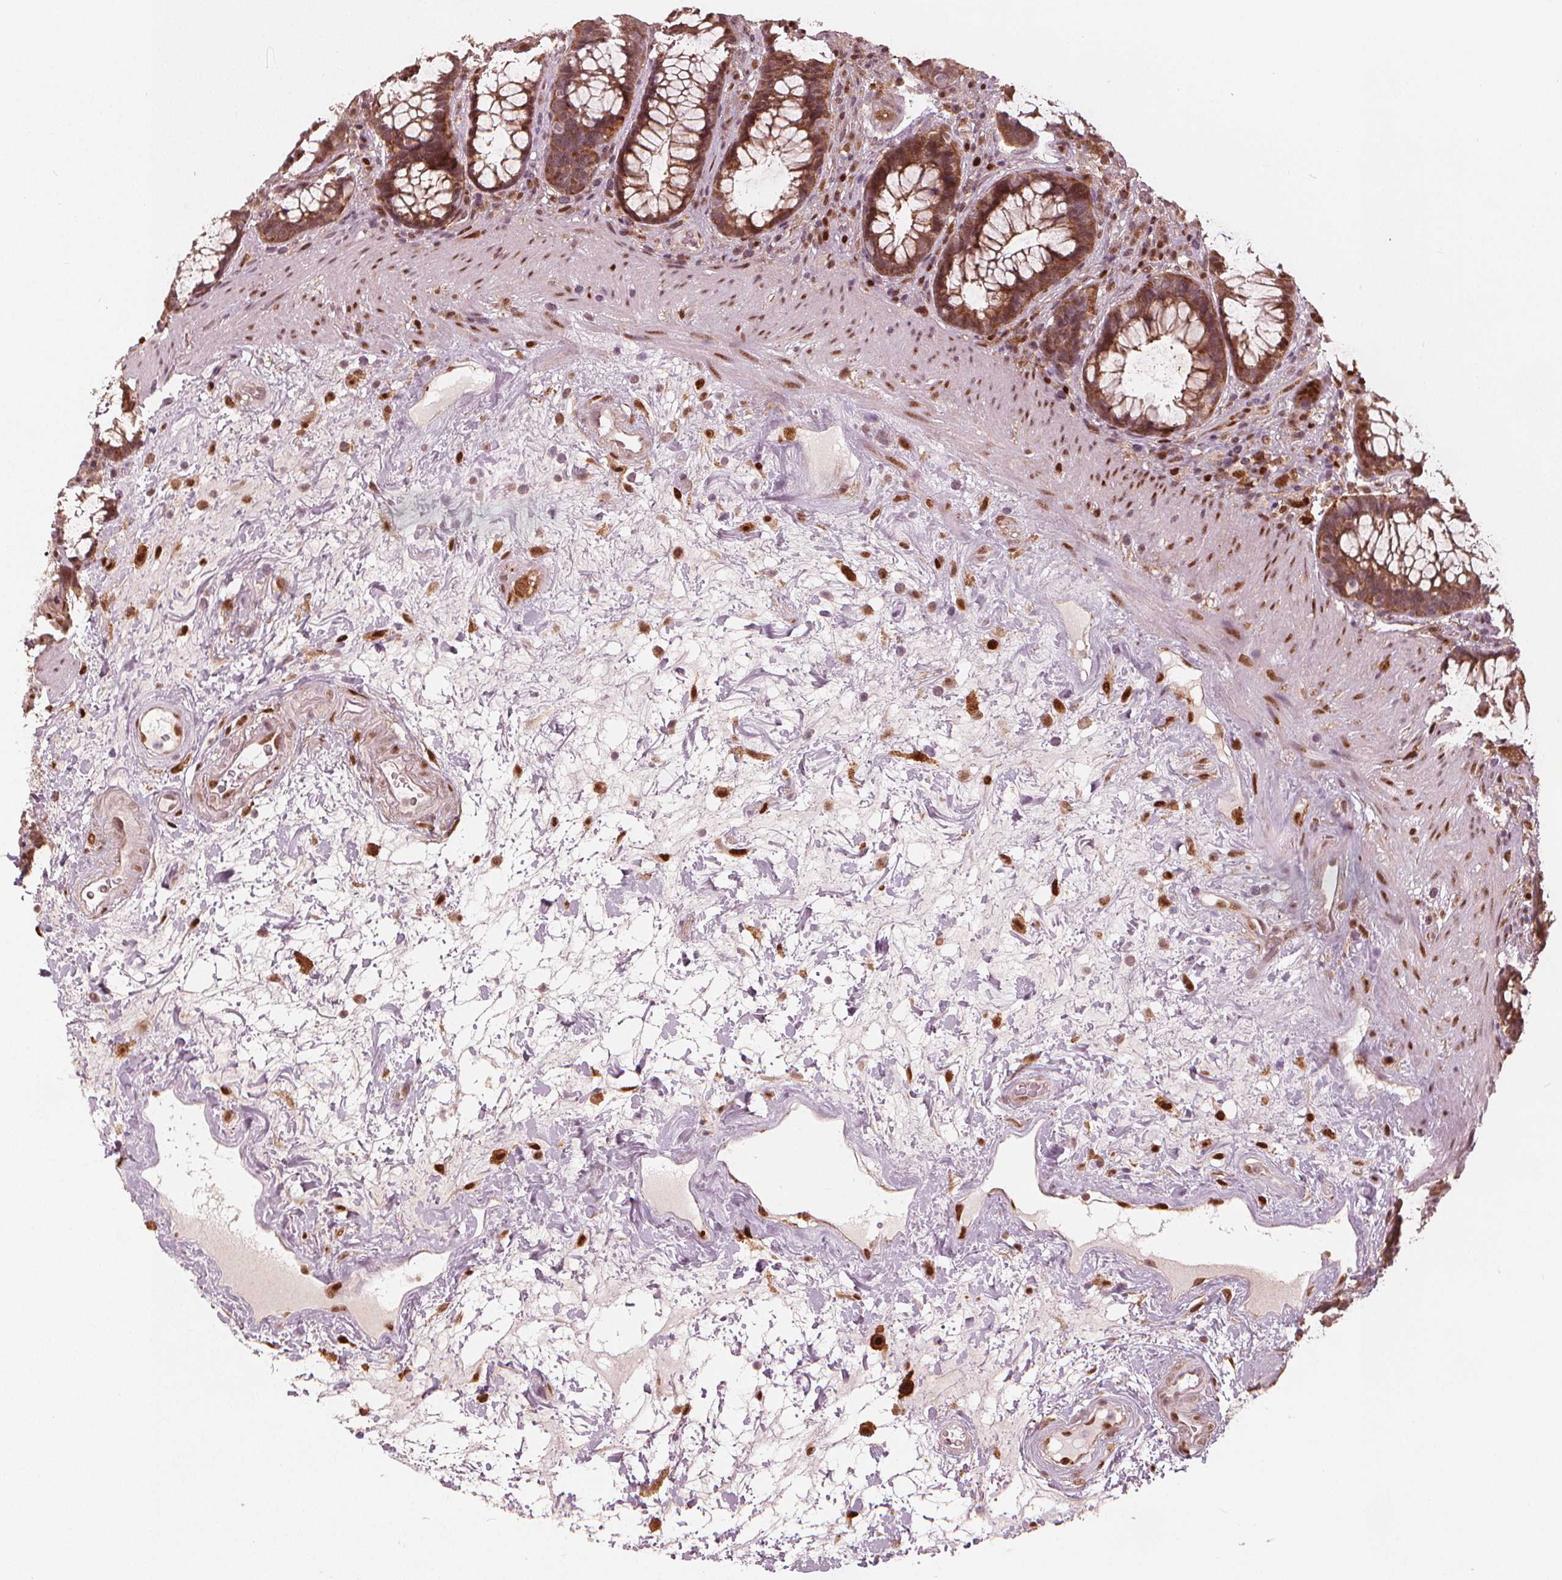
{"staining": {"intensity": "moderate", "quantity": ">75%", "location": "cytoplasmic/membranous,nuclear"}, "tissue": "rectum", "cell_type": "Glandular cells", "image_type": "normal", "snomed": [{"axis": "morphology", "description": "Normal tissue, NOS"}, {"axis": "topography", "description": "Rectum"}], "caption": "Moderate cytoplasmic/membranous,nuclear protein staining is identified in about >75% of glandular cells in rectum. Nuclei are stained in blue.", "gene": "SQSTM1", "patient": {"sex": "male", "age": 72}}